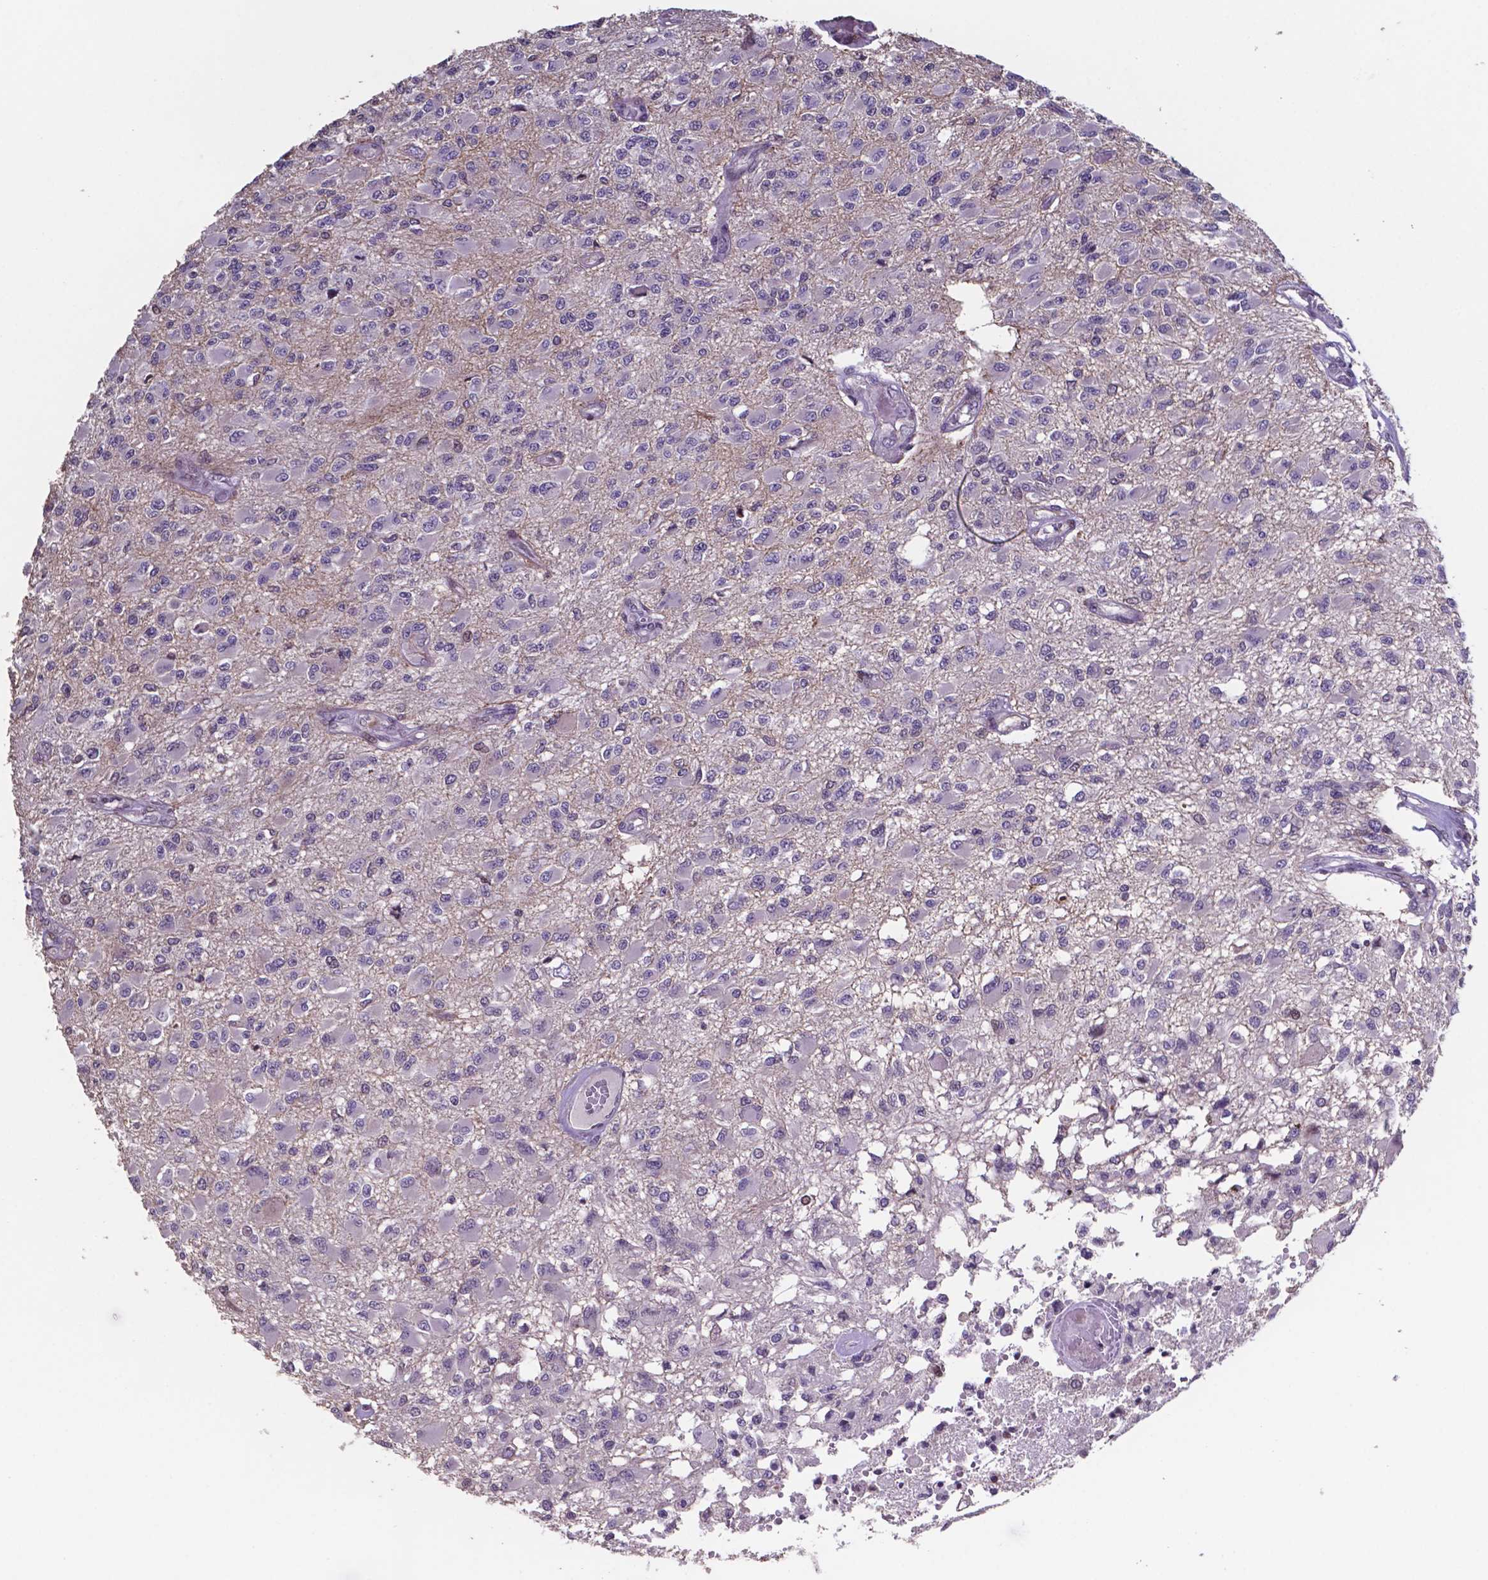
{"staining": {"intensity": "negative", "quantity": "none", "location": "none"}, "tissue": "glioma", "cell_type": "Tumor cells", "image_type": "cancer", "snomed": [{"axis": "morphology", "description": "Glioma, malignant, High grade"}, {"axis": "topography", "description": "Brain"}], "caption": "There is no significant staining in tumor cells of glioma. (Brightfield microscopy of DAB immunohistochemistry at high magnification).", "gene": "MLC1", "patient": {"sex": "female", "age": 63}}